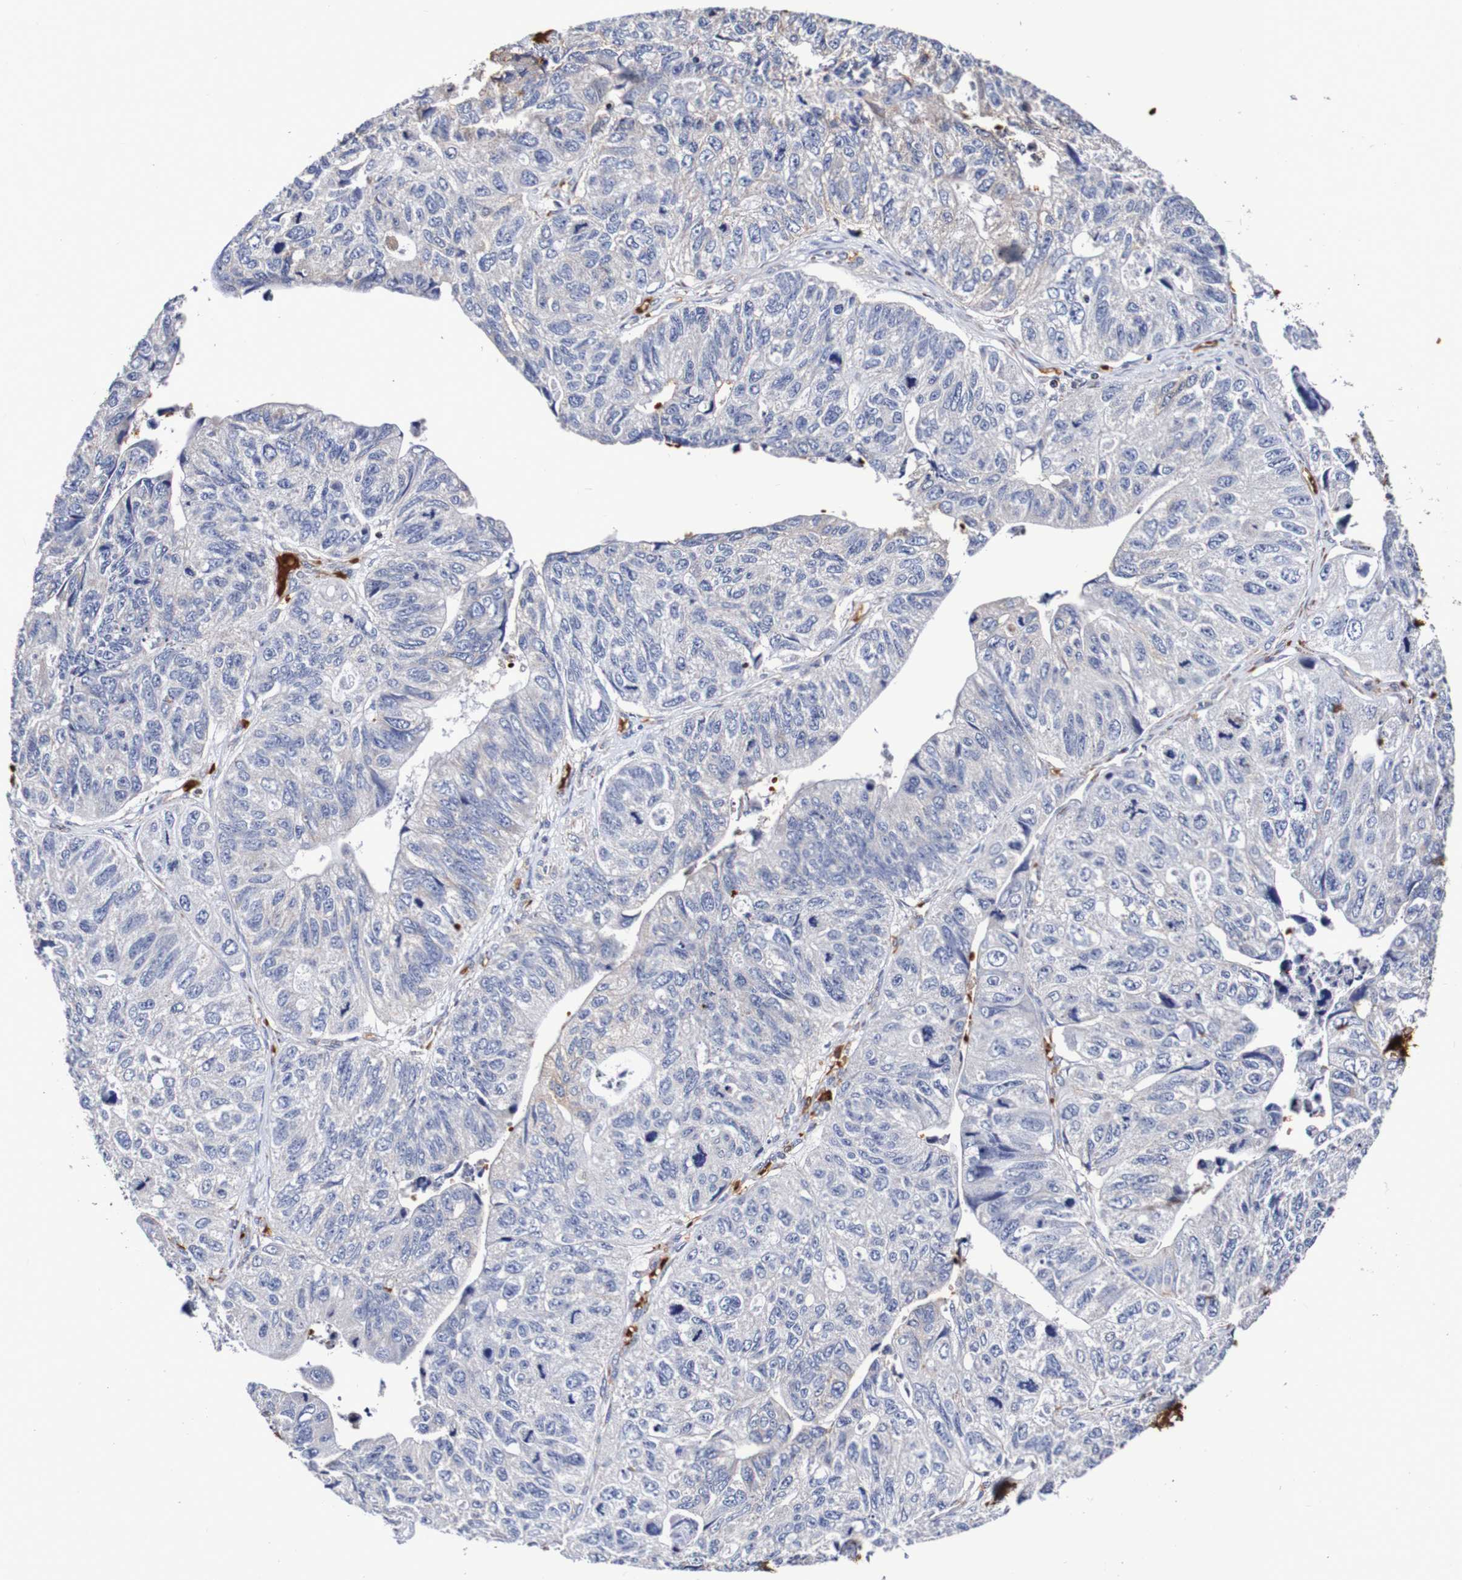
{"staining": {"intensity": "negative", "quantity": "none", "location": "none"}, "tissue": "stomach cancer", "cell_type": "Tumor cells", "image_type": "cancer", "snomed": [{"axis": "morphology", "description": "Adenocarcinoma, NOS"}, {"axis": "topography", "description": "Stomach"}], "caption": "Tumor cells are negative for brown protein staining in stomach cancer.", "gene": "WNT4", "patient": {"sex": "male", "age": 59}}